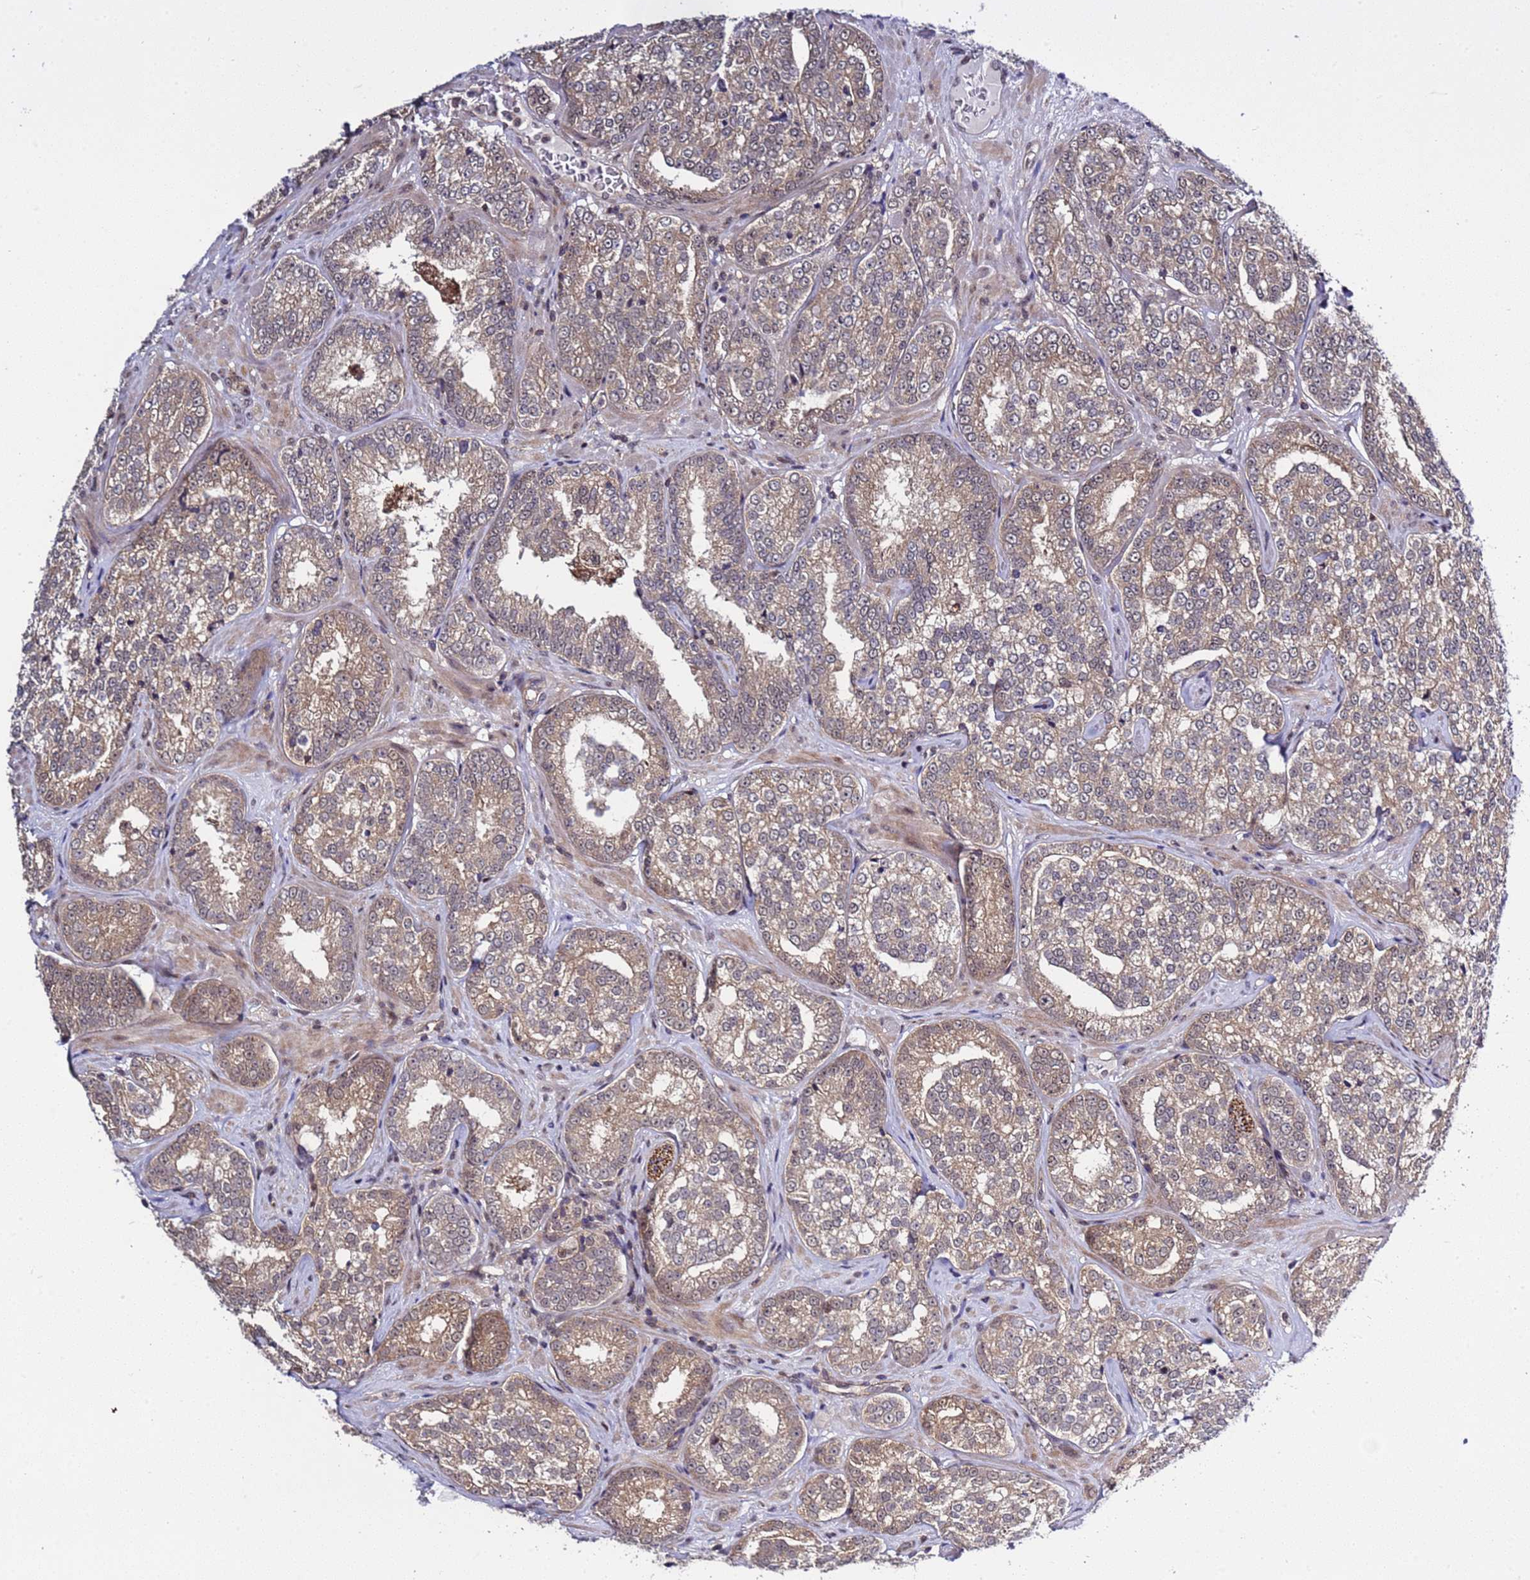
{"staining": {"intensity": "weak", "quantity": ">75%", "location": "cytoplasmic/membranous,nuclear"}, "tissue": "prostate cancer", "cell_type": "Tumor cells", "image_type": "cancer", "snomed": [{"axis": "morphology", "description": "Normal tissue, NOS"}, {"axis": "morphology", "description": "Adenocarcinoma, High grade"}, {"axis": "topography", "description": "Prostate"}], "caption": "High-magnification brightfield microscopy of prostate cancer stained with DAB (brown) and counterstained with hematoxylin (blue). tumor cells exhibit weak cytoplasmic/membranous and nuclear expression is seen in about>75% of cells. The staining was performed using DAB to visualize the protein expression in brown, while the nuclei were stained in blue with hematoxylin (Magnification: 20x).", "gene": "GEN1", "patient": {"sex": "male", "age": 83}}